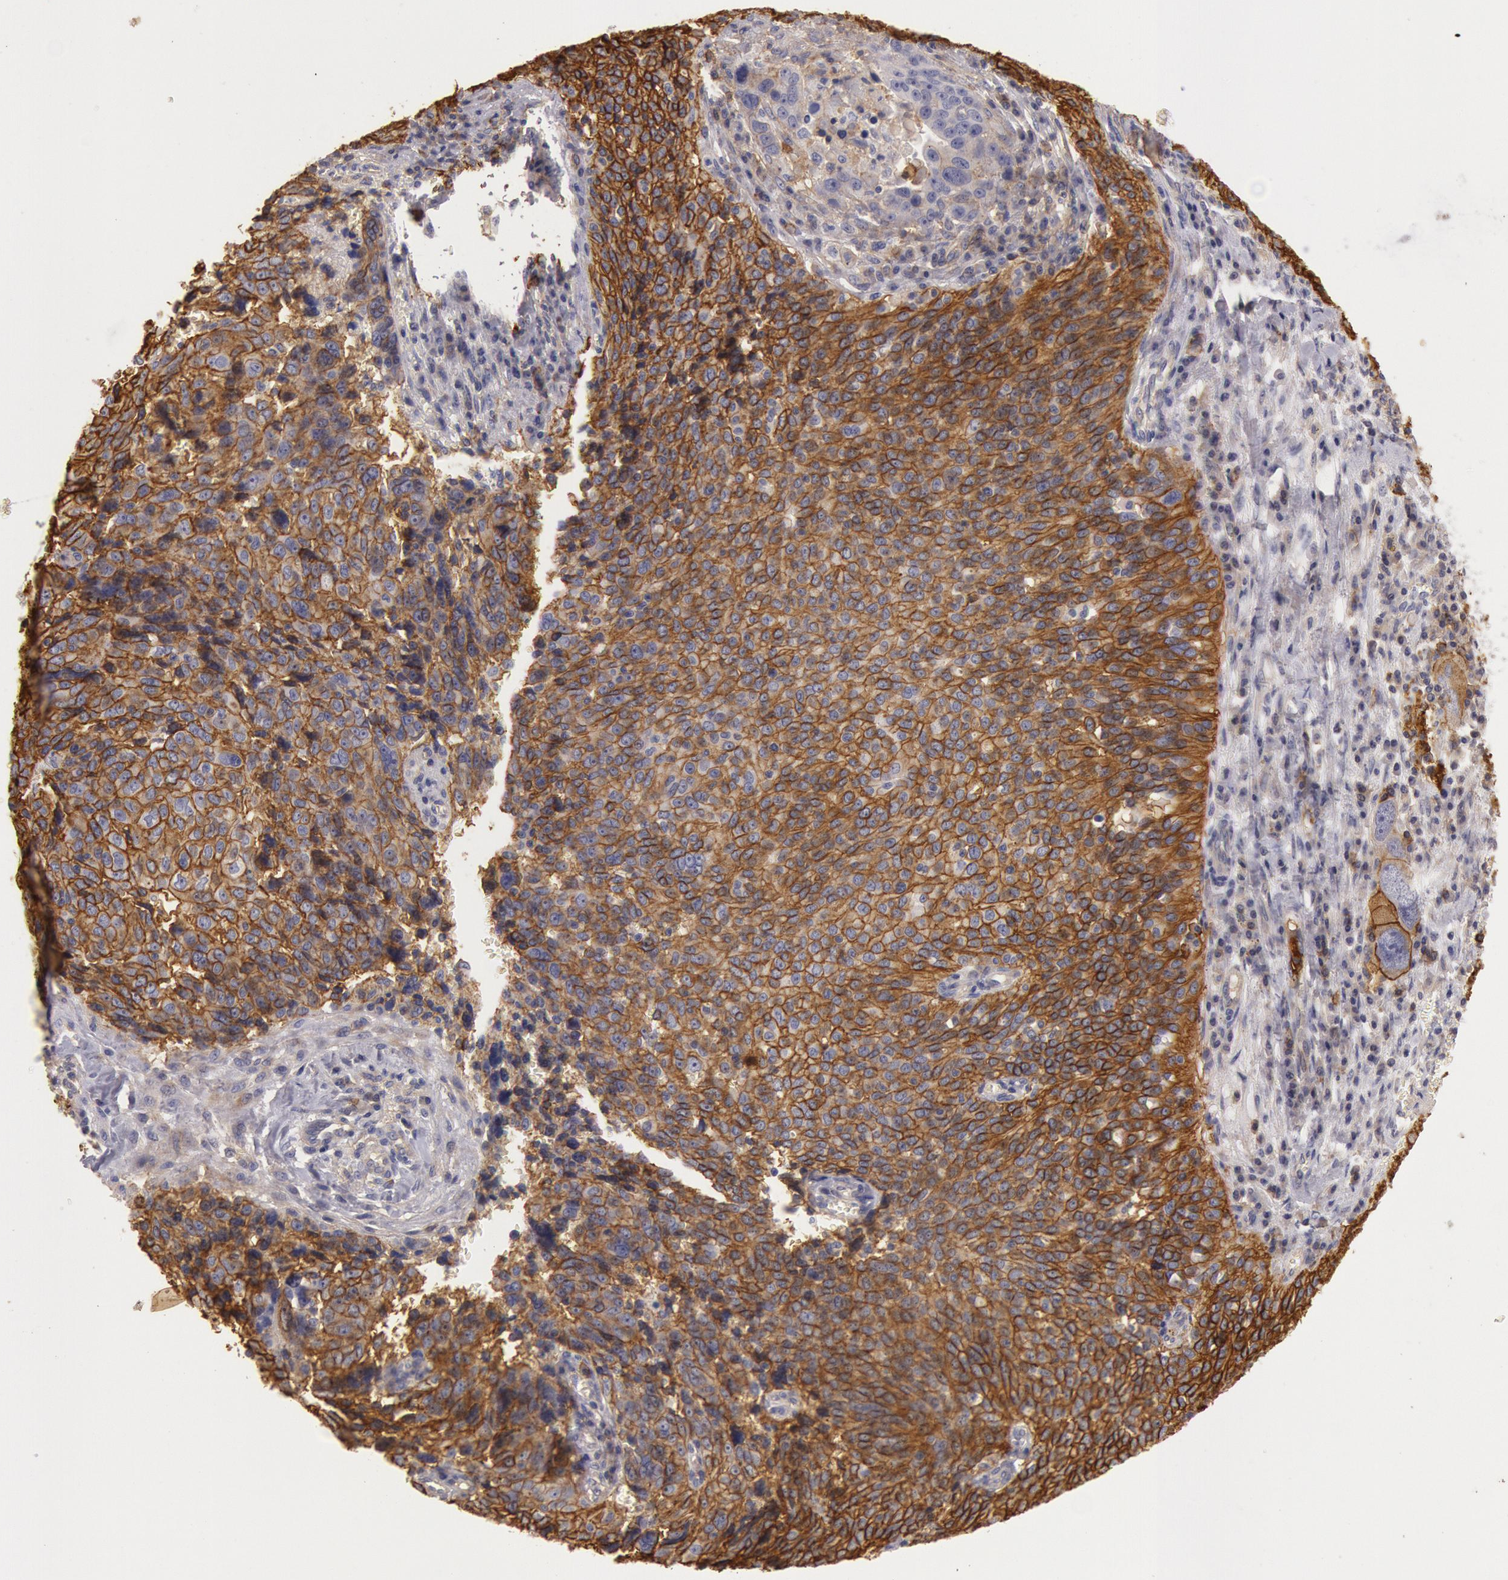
{"staining": {"intensity": "strong", "quantity": ">75%", "location": "cytoplasmic/membranous"}, "tissue": "ovarian cancer", "cell_type": "Tumor cells", "image_type": "cancer", "snomed": [{"axis": "morphology", "description": "Carcinoma, endometroid"}, {"axis": "topography", "description": "Ovary"}], "caption": "Immunohistochemistry of human ovarian cancer (endometroid carcinoma) demonstrates high levels of strong cytoplasmic/membranous expression in about >75% of tumor cells.", "gene": "TRIB2", "patient": {"sex": "female", "age": 75}}